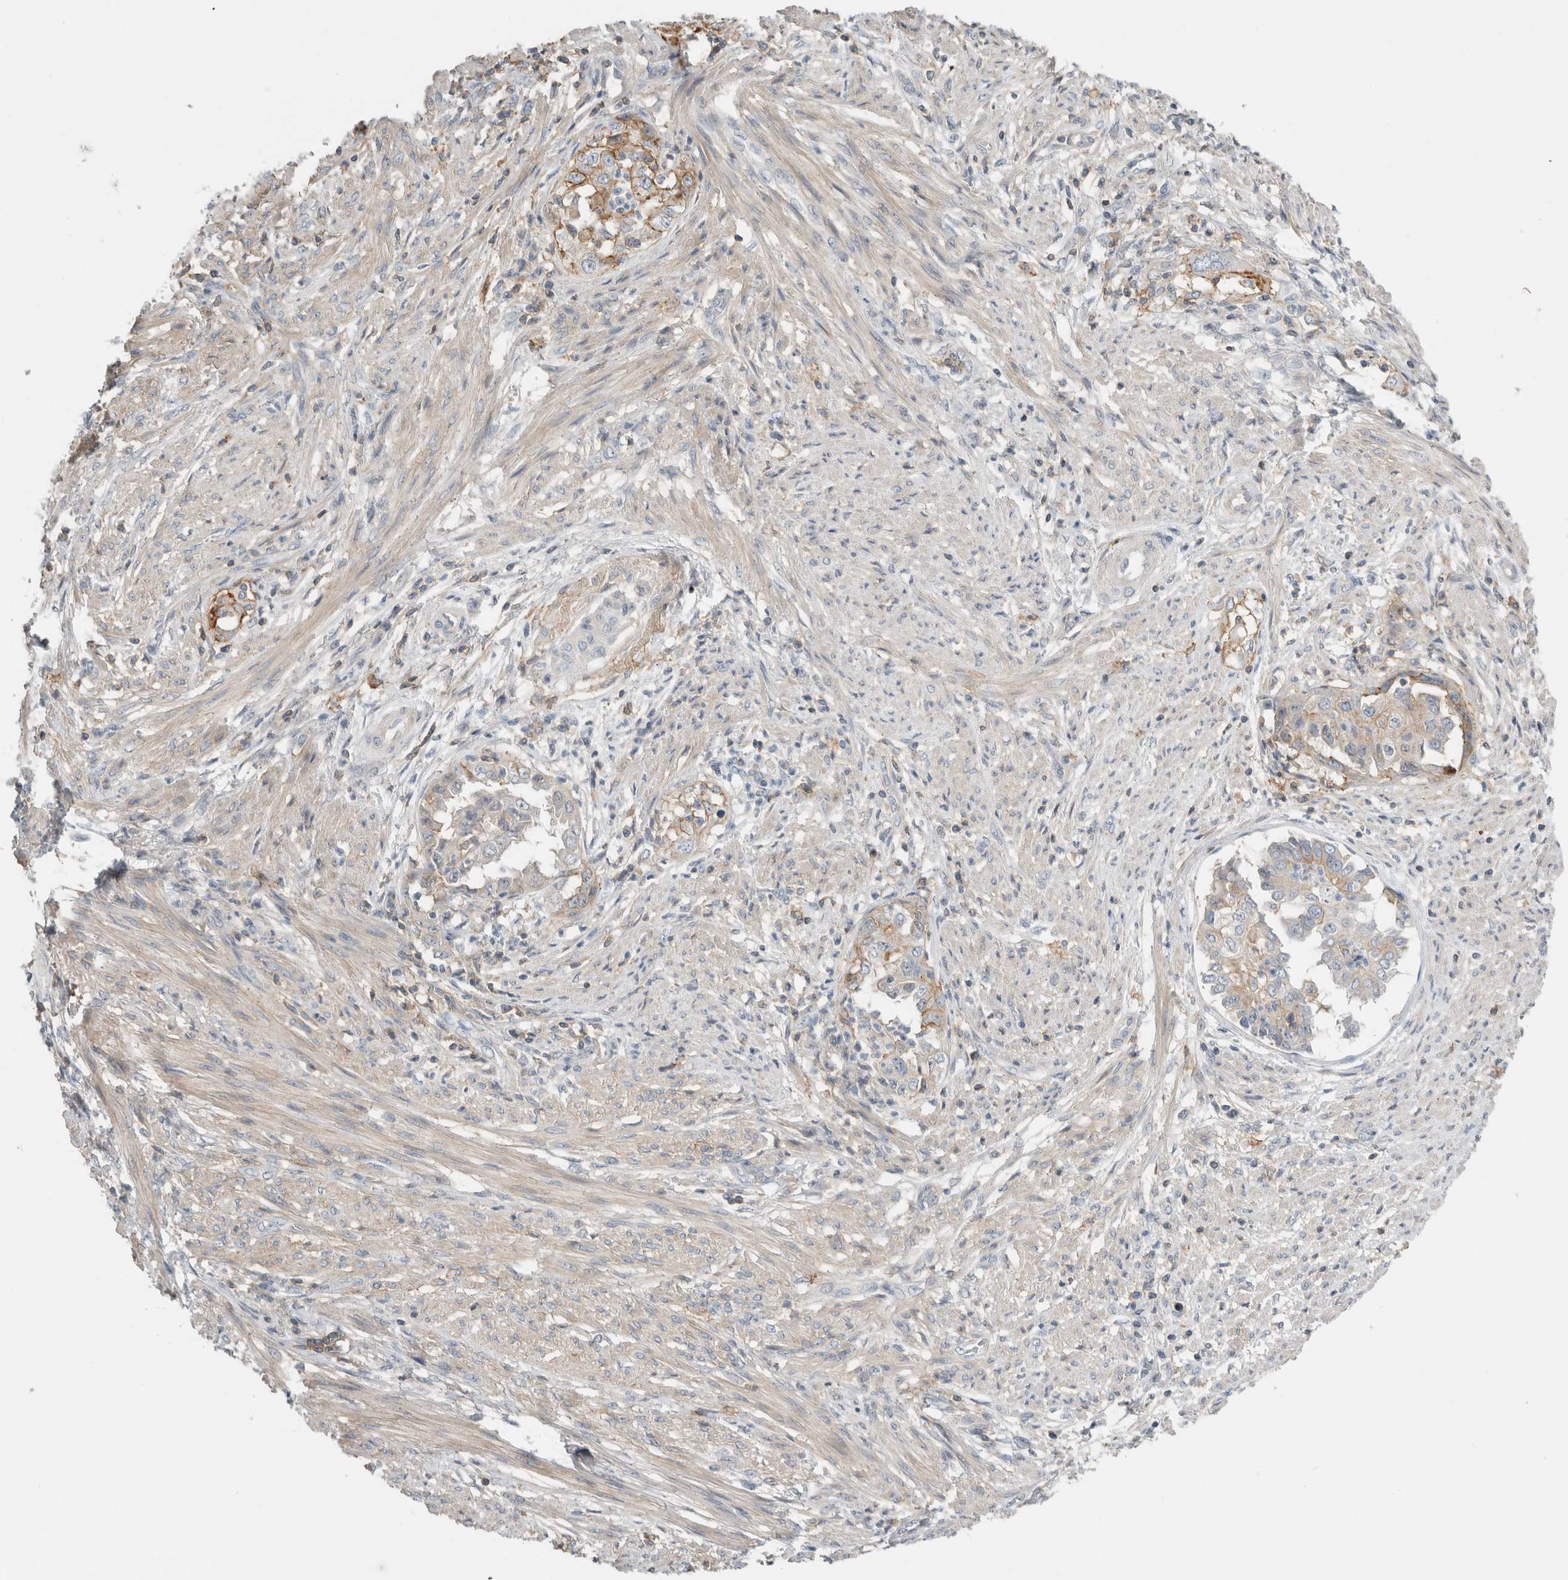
{"staining": {"intensity": "moderate", "quantity": "<25%", "location": "cytoplasmic/membranous"}, "tissue": "endometrial cancer", "cell_type": "Tumor cells", "image_type": "cancer", "snomed": [{"axis": "morphology", "description": "Adenocarcinoma, NOS"}, {"axis": "topography", "description": "Endometrium"}], "caption": "About <25% of tumor cells in human adenocarcinoma (endometrial) reveal moderate cytoplasmic/membranous protein staining as visualized by brown immunohistochemical staining.", "gene": "ERCC6L2", "patient": {"sex": "female", "age": 85}}